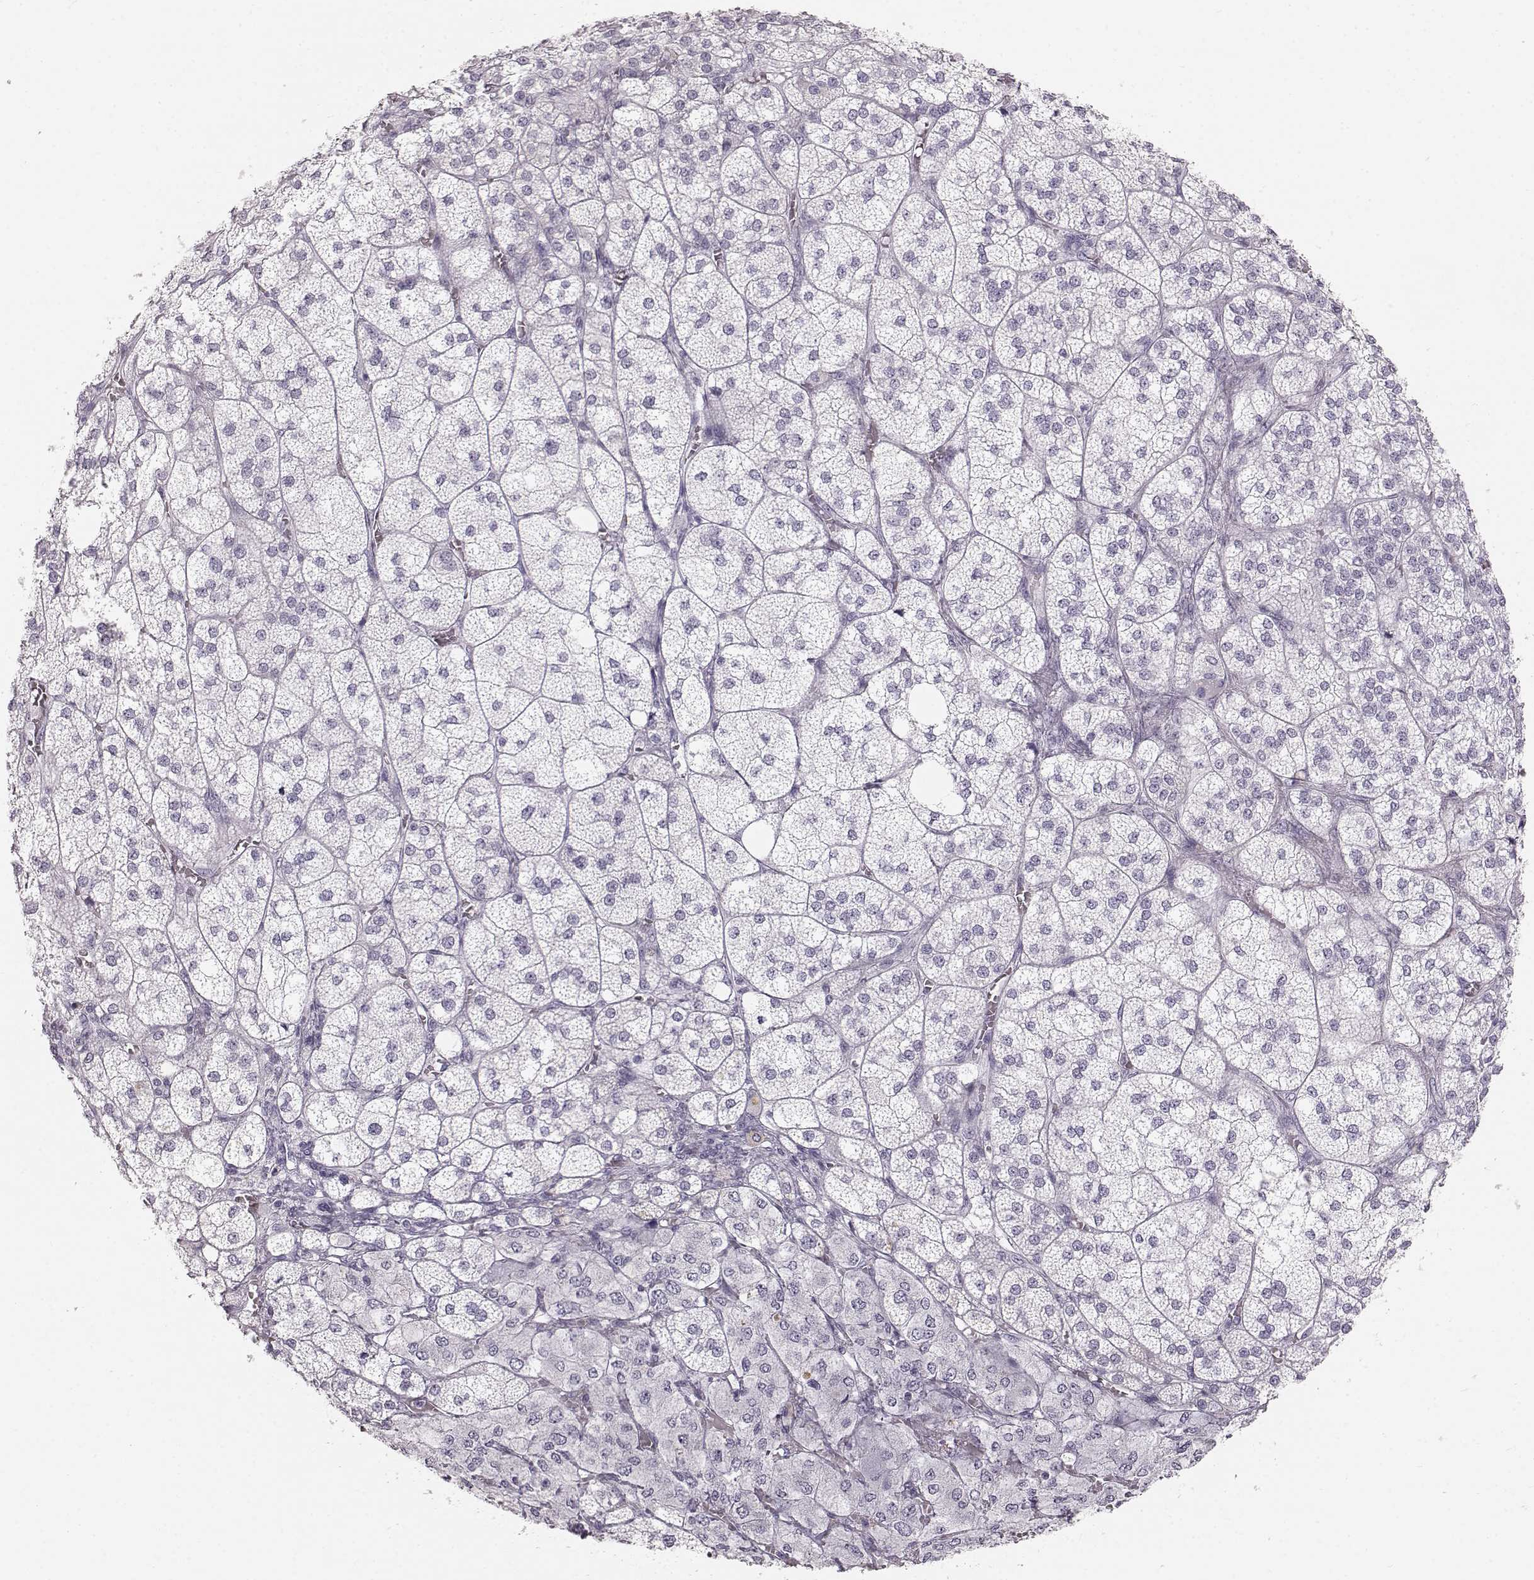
{"staining": {"intensity": "negative", "quantity": "none", "location": "none"}, "tissue": "adrenal gland", "cell_type": "Glandular cells", "image_type": "normal", "snomed": [{"axis": "morphology", "description": "Normal tissue, NOS"}, {"axis": "topography", "description": "Adrenal gland"}], "caption": "An image of human adrenal gland is negative for staining in glandular cells. (DAB (3,3'-diaminobenzidine) immunohistochemistry (IHC) visualized using brightfield microscopy, high magnification).", "gene": "KRTAP16", "patient": {"sex": "female", "age": 60}}